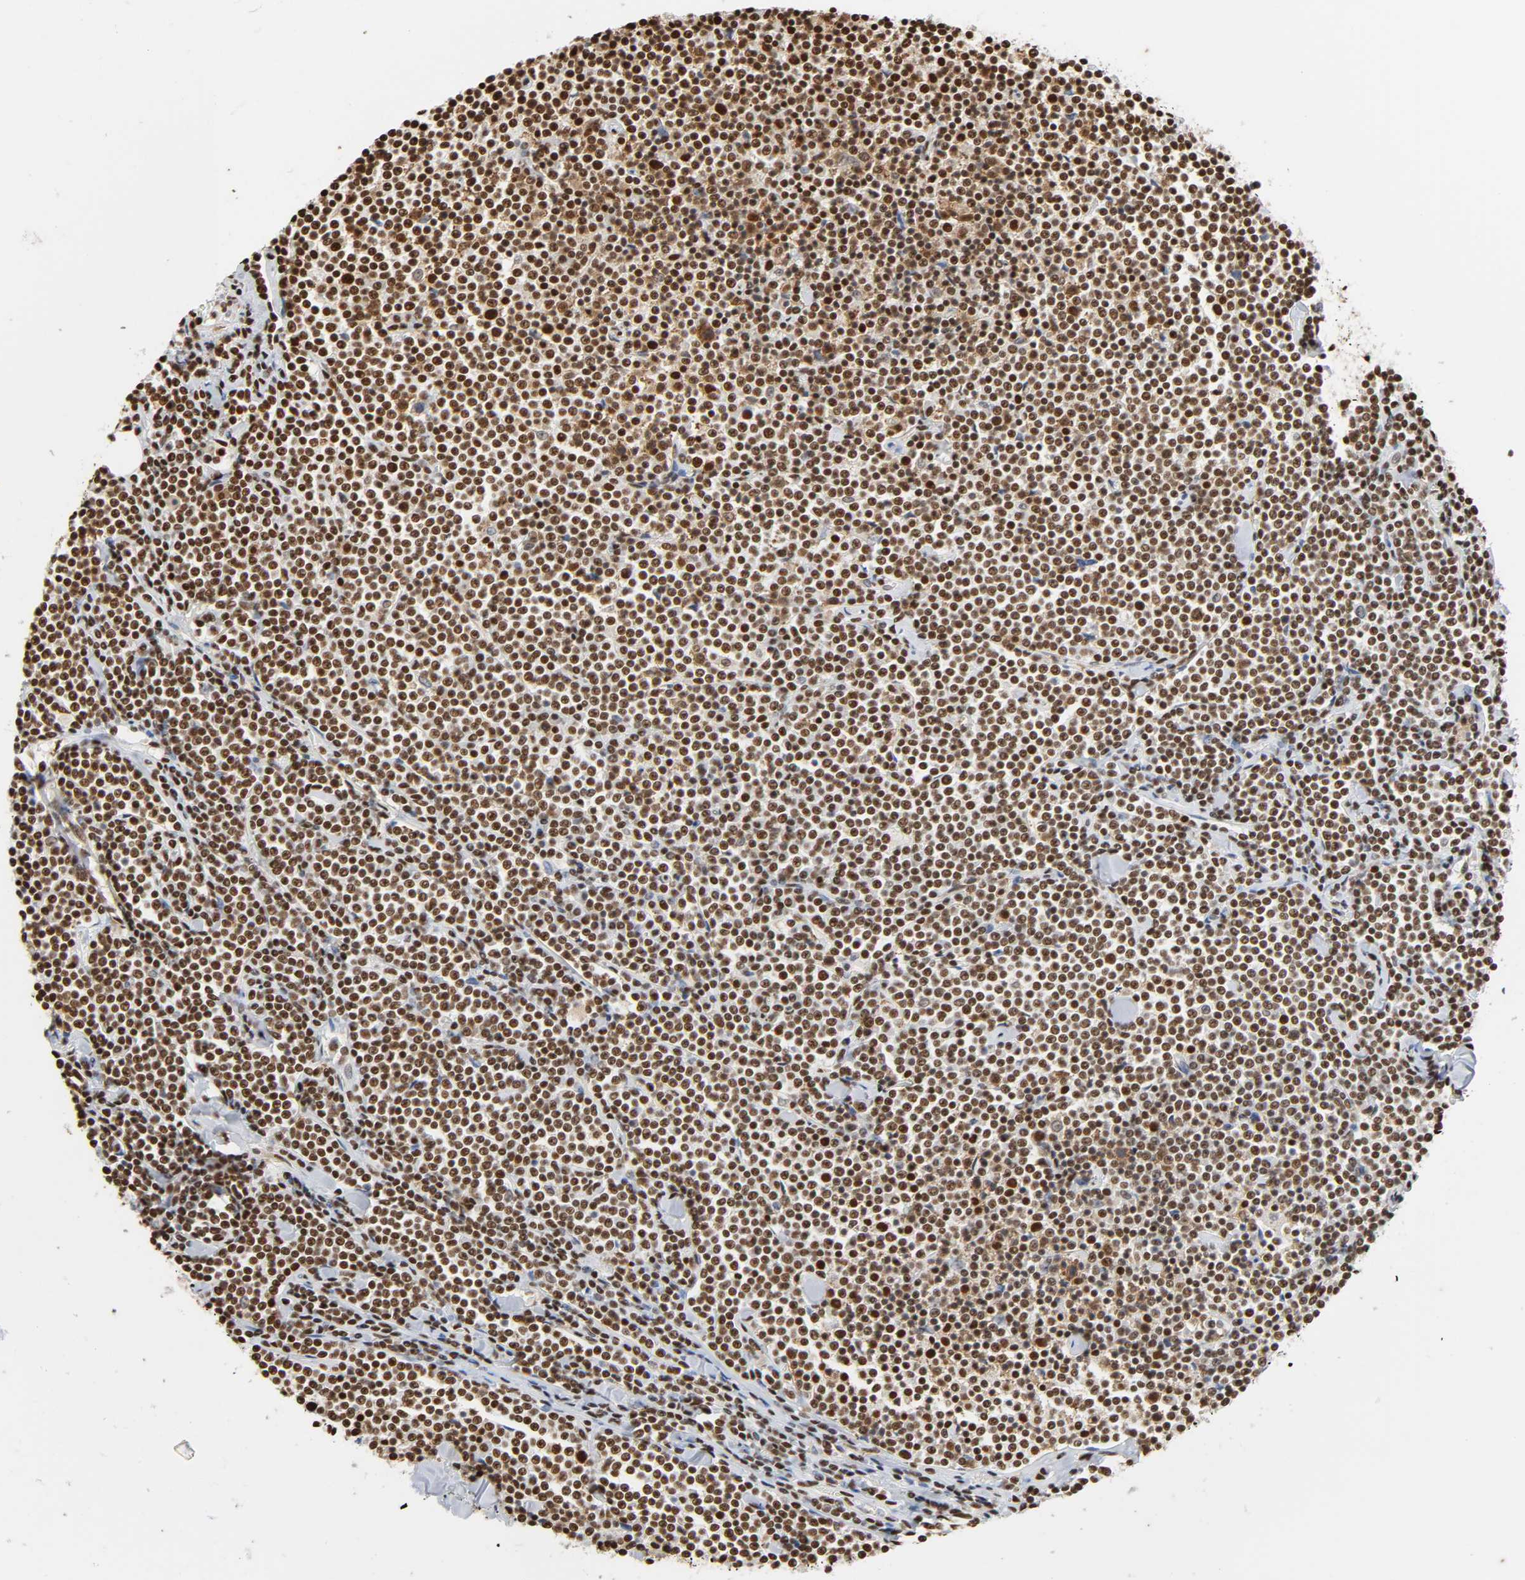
{"staining": {"intensity": "strong", "quantity": ">75%", "location": "nuclear"}, "tissue": "lymphoma", "cell_type": "Tumor cells", "image_type": "cancer", "snomed": [{"axis": "morphology", "description": "Malignant lymphoma, non-Hodgkin's type, Low grade"}, {"axis": "topography", "description": "Soft tissue"}], "caption": "Lymphoma tissue exhibits strong nuclear positivity in about >75% of tumor cells, visualized by immunohistochemistry.", "gene": "HNRNPC", "patient": {"sex": "male", "age": 92}}